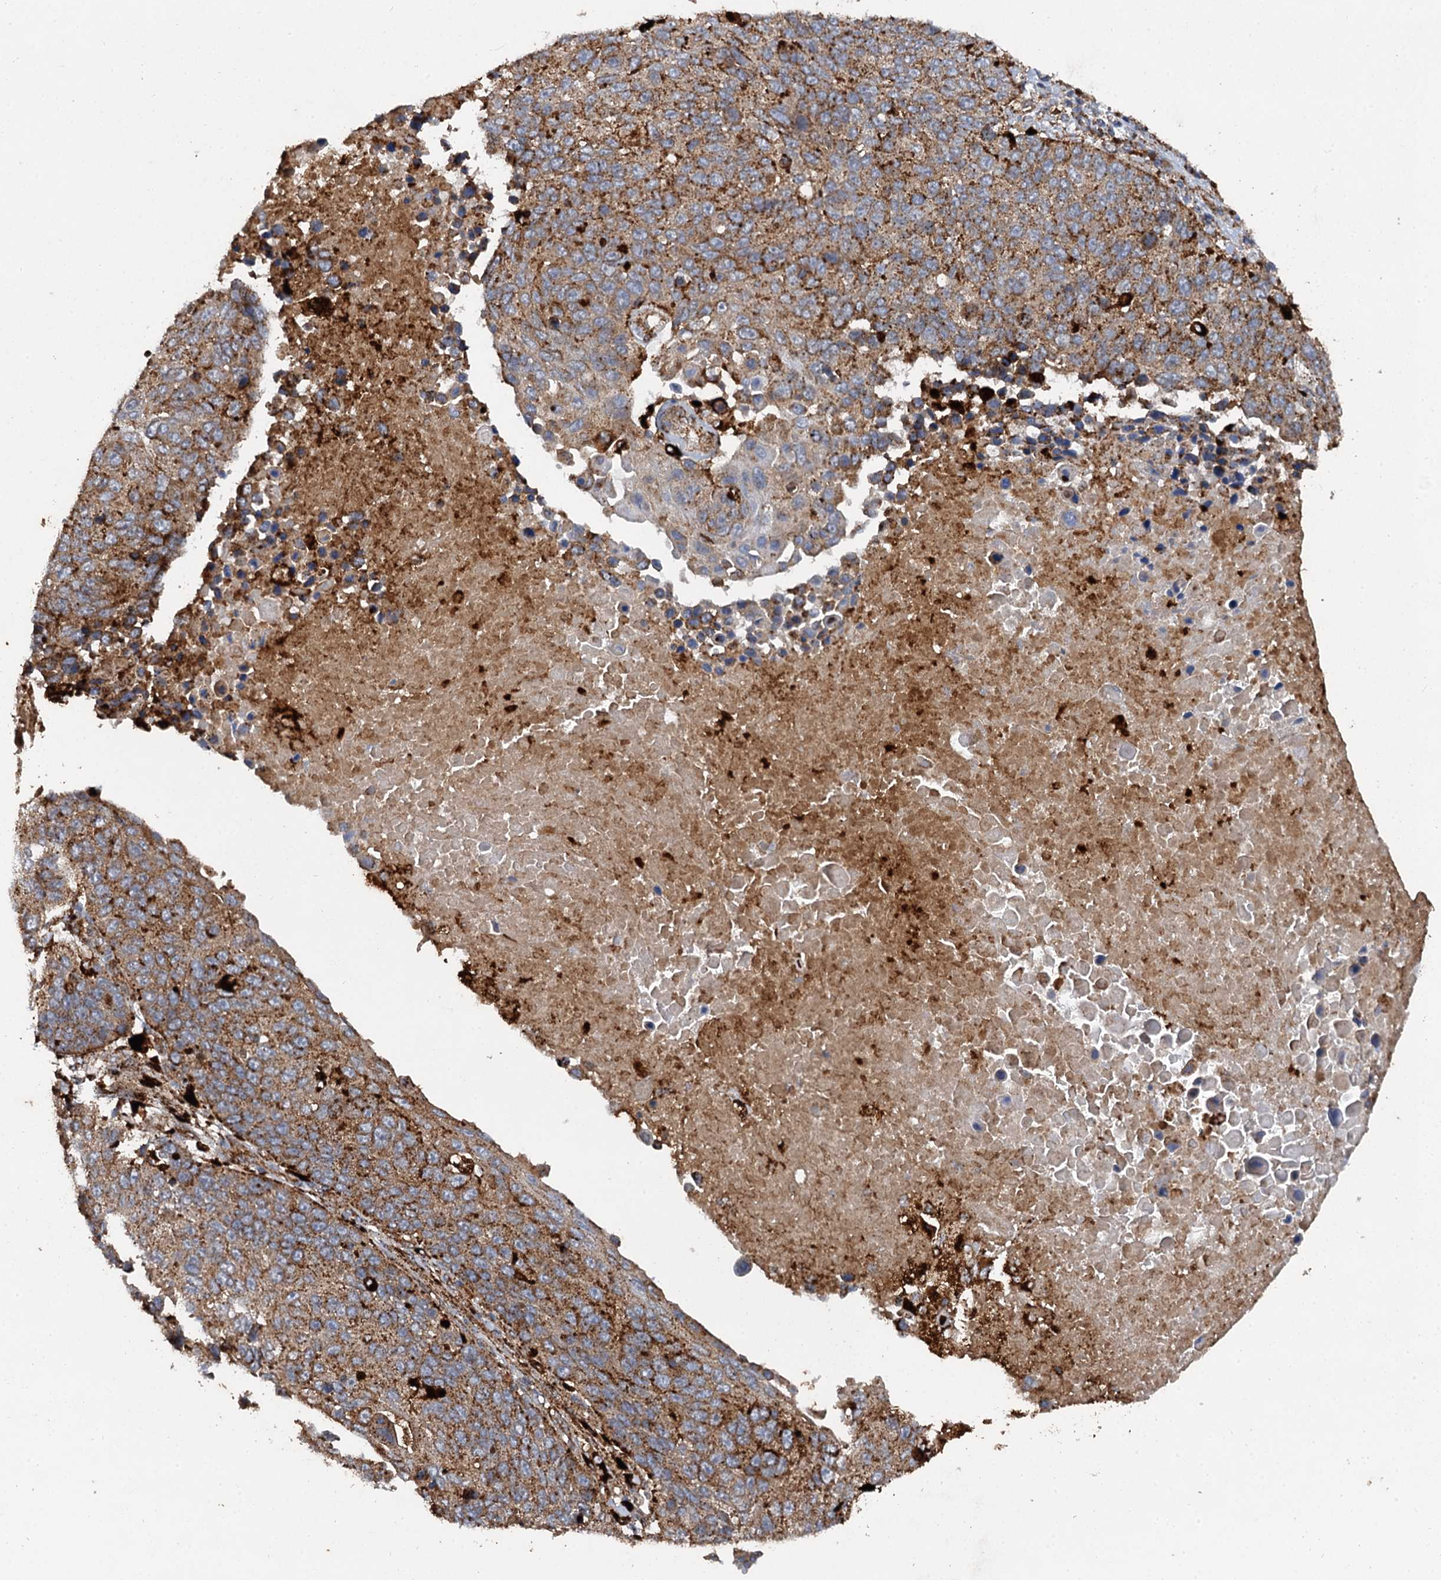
{"staining": {"intensity": "strong", "quantity": "25%-75%", "location": "cytoplasmic/membranous"}, "tissue": "lung cancer", "cell_type": "Tumor cells", "image_type": "cancer", "snomed": [{"axis": "morphology", "description": "Normal tissue, NOS"}, {"axis": "morphology", "description": "Squamous cell carcinoma, NOS"}, {"axis": "topography", "description": "Lymph node"}, {"axis": "topography", "description": "Lung"}], "caption": "A high amount of strong cytoplasmic/membranous expression is identified in approximately 25%-75% of tumor cells in squamous cell carcinoma (lung) tissue.", "gene": "GBA1", "patient": {"sex": "male", "age": 66}}